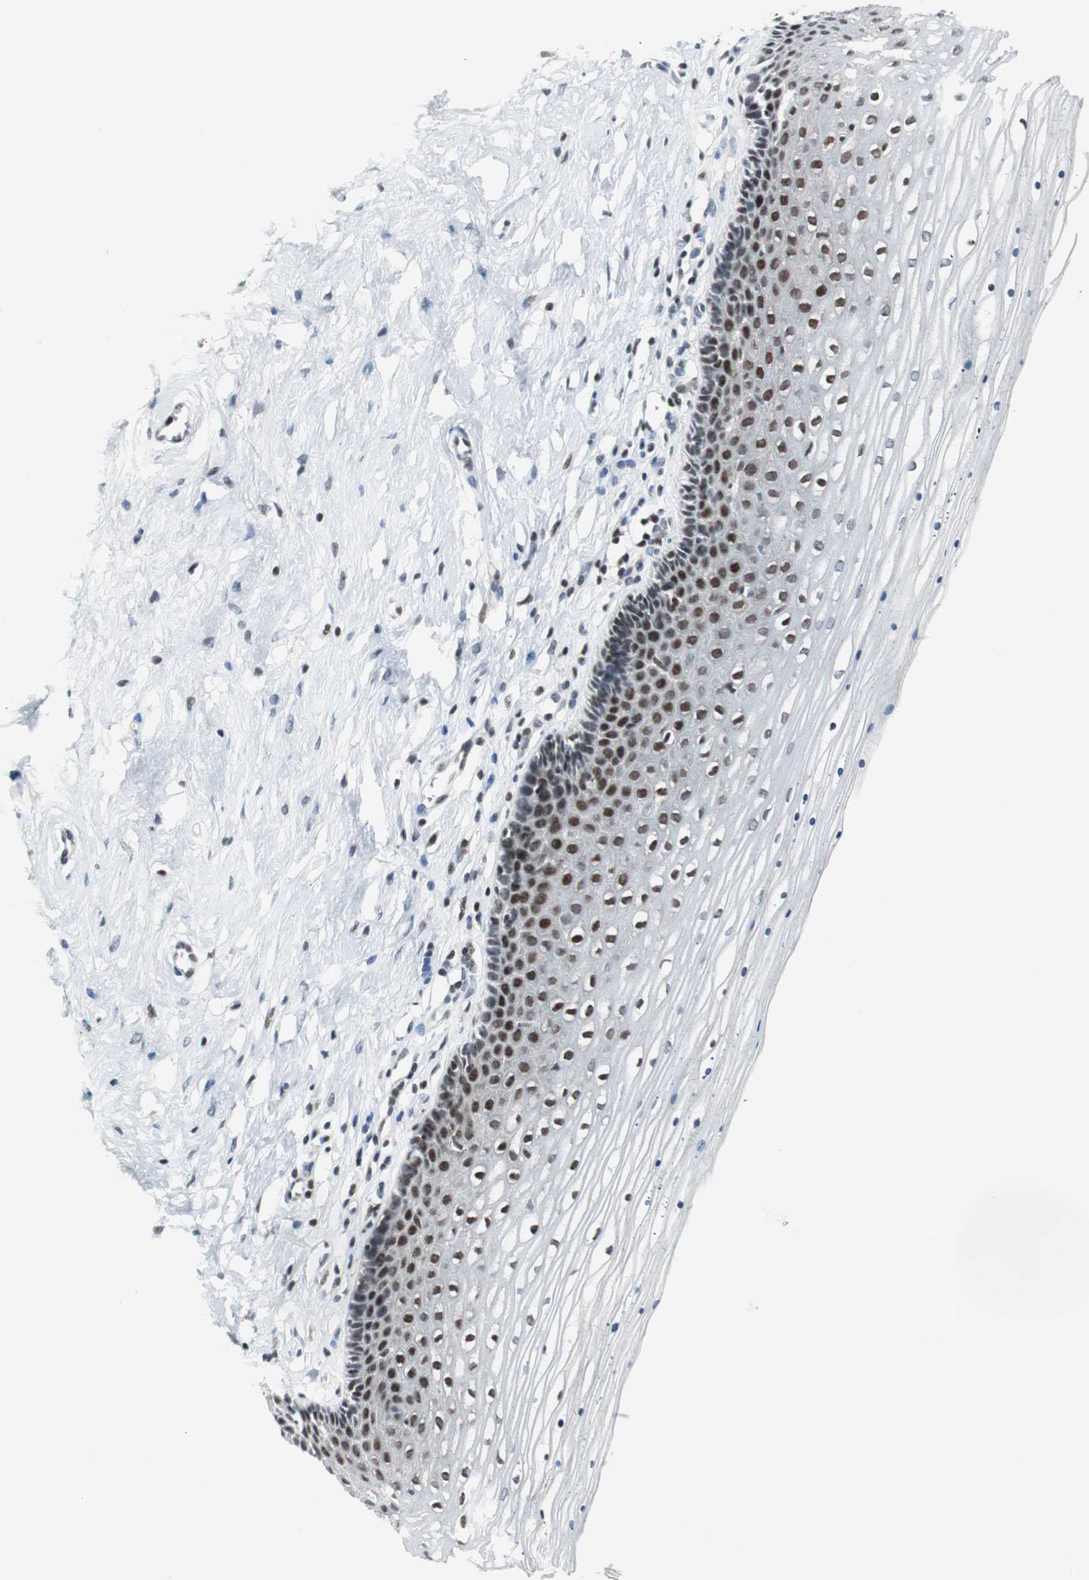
{"staining": {"intensity": "moderate", "quantity": "25%-75%", "location": "nuclear"}, "tissue": "cervix", "cell_type": "Glandular cells", "image_type": "normal", "snomed": [{"axis": "morphology", "description": "Normal tissue, NOS"}, {"axis": "topography", "description": "Cervix"}], "caption": "Brown immunohistochemical staining in unremarkable cervix shows moderate nuclear staining in approximately 25%-75% of glandular cells. The staining was performed using DAB (3,3'-diaminobenzidine) to visualize the protein expression in brown, while the nuclei were stained in blue with hematoxylin (Magnification: 20x).", "gene": "RAD1", "patient": {"sex": "female", "age": 39}}